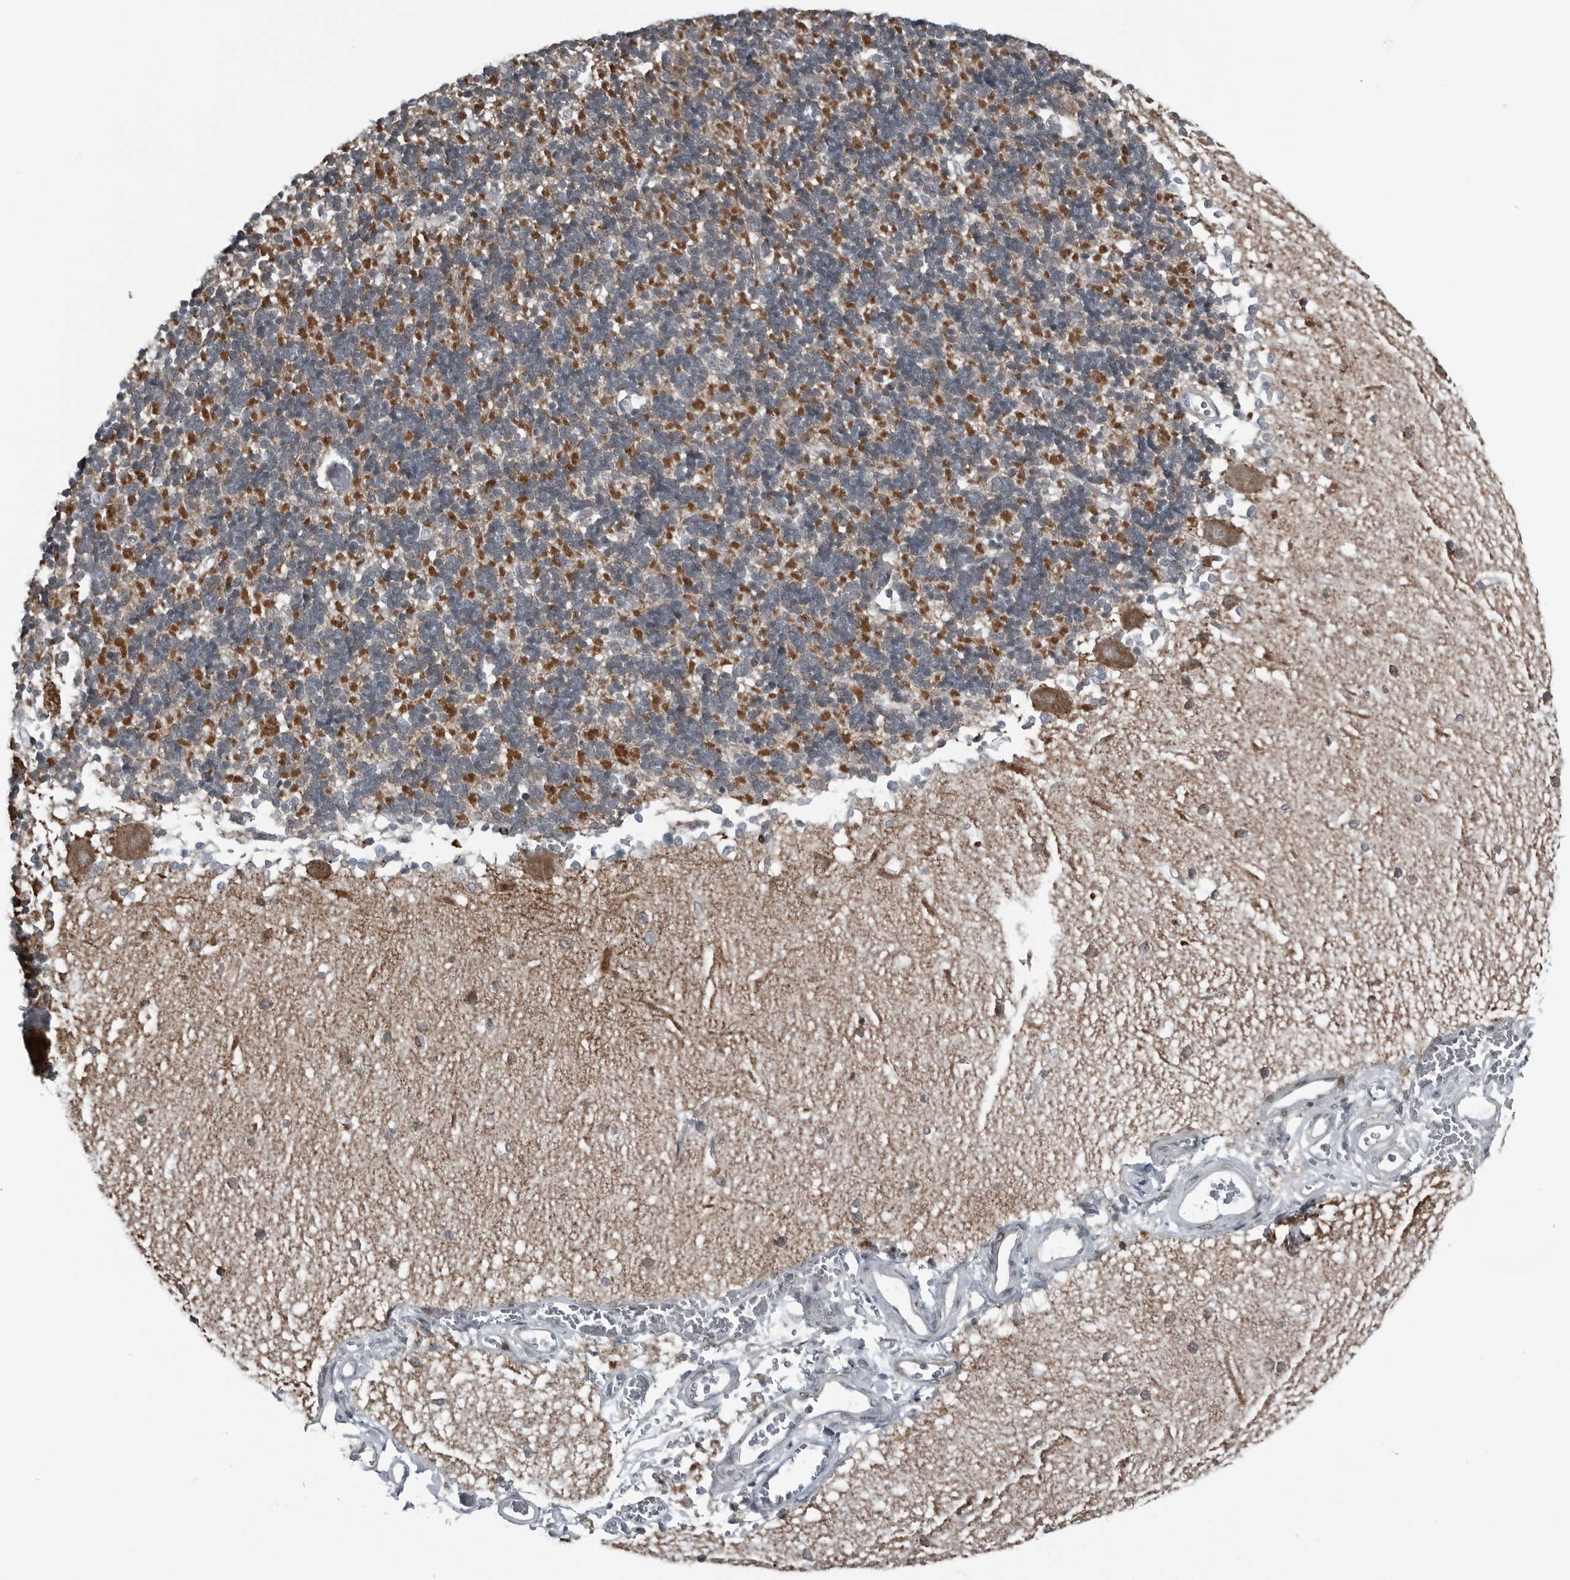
{"staining": {"intensity": "strong", "quantity": "<25%", "location": "cytoplasmic/membranous"}, "tissue": "cerebellum", "cell_type": "Cells in granular layer", "image_type": "normal", "snomed": [{"axis": "morphology", "description": "Normal tissue, NOS"}, {"axis": "topography", "description": "Cerebellum"}], "caption": "DAB immunohistochemical staining of benign cerebellum exhibits strong cytoplasmic/membranous protein expression in about <25% of cells in granular layer.", "gene": "GAK", "patient": {"sex": "male", "age": 37}}